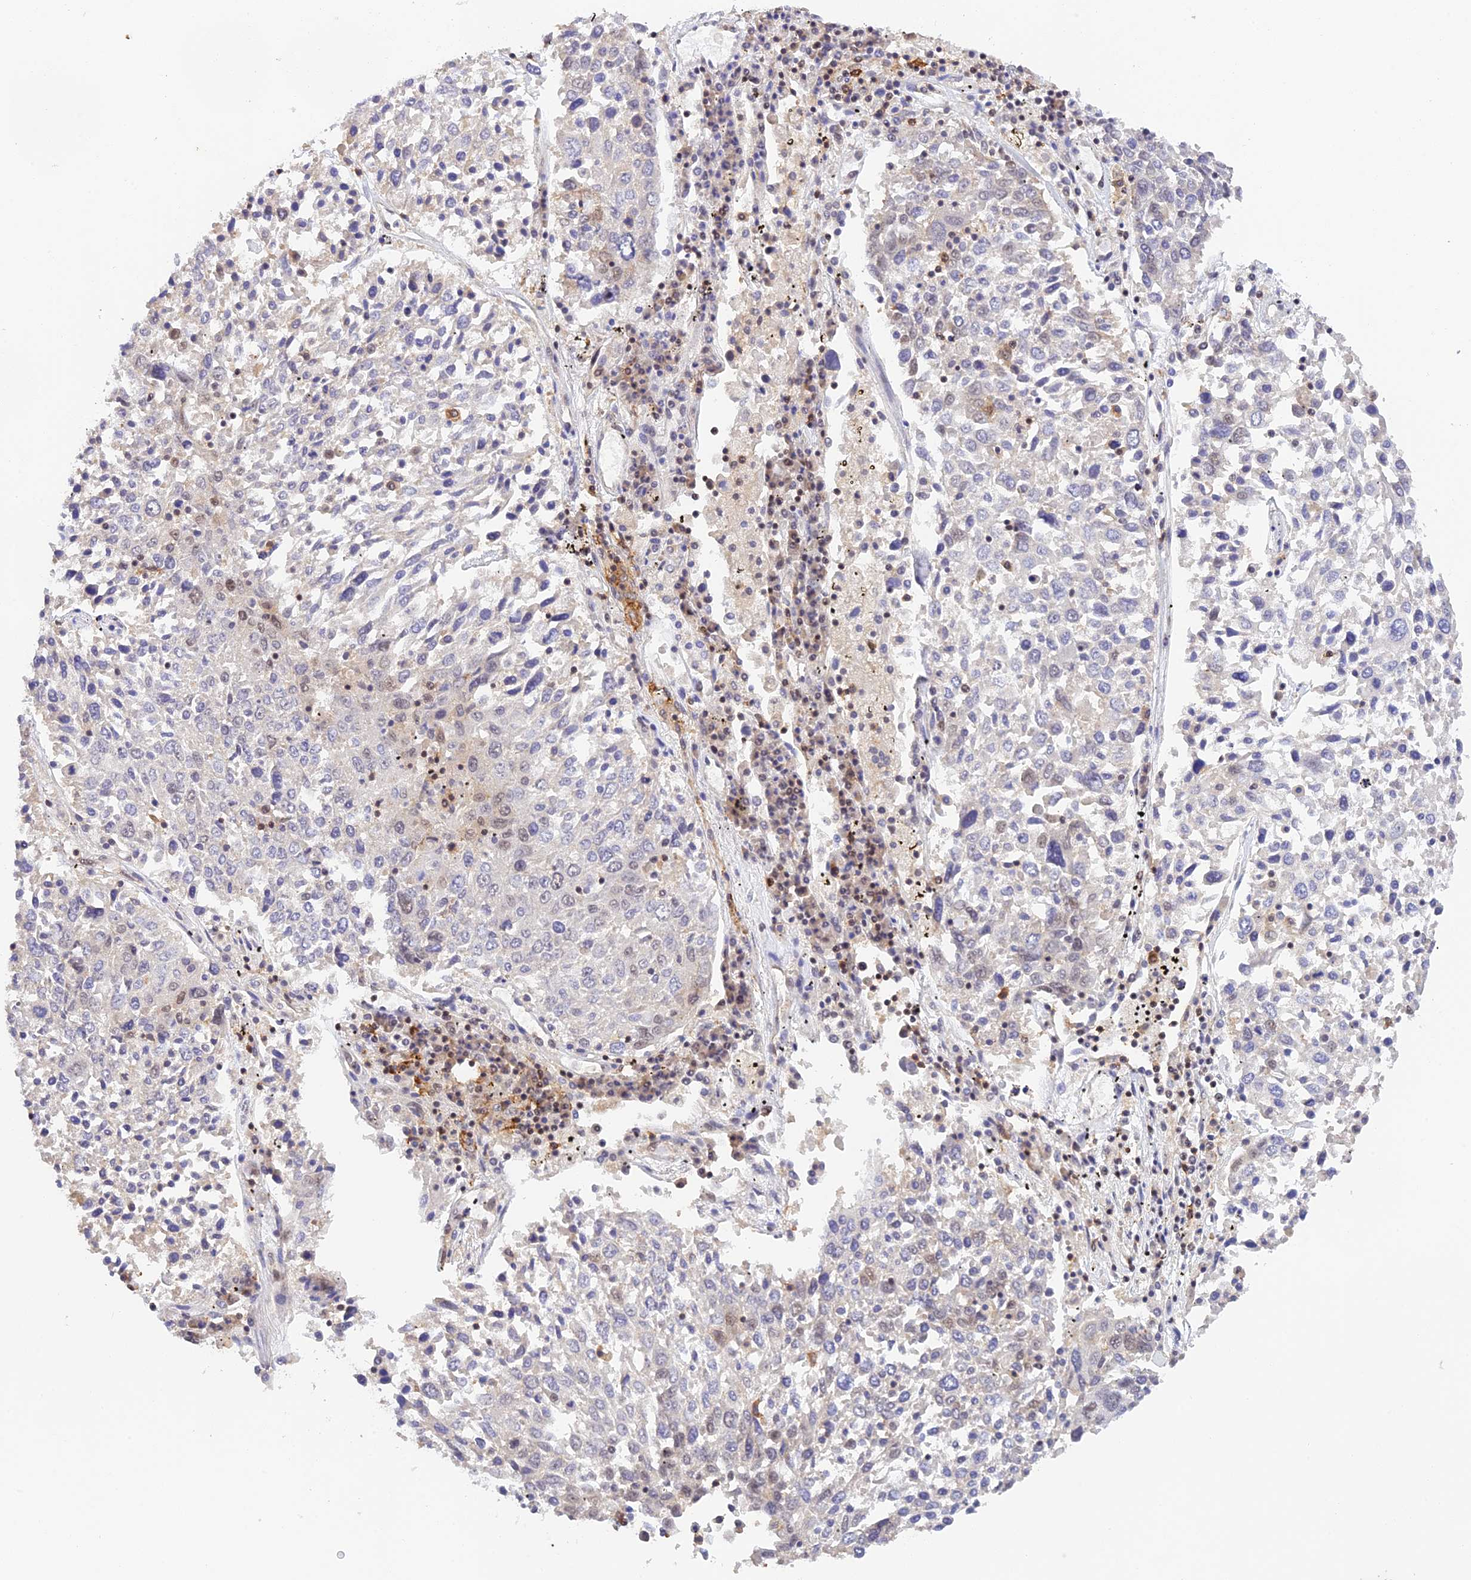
{"staining": {"intensity": "weak", "quantity": "<25%", "location": "nuclear"}, "tissue": "lung cancer", "cell_type": "Tumor cells", "image_type": "cancer", "snomed": [{"axis": "morphology", "description": "Squamous cell carcinoma, NOS"}, {"axis": "topography", "description": "Lung"}], "caption": "Lung cancer was stained to show a protein in brown. There is no significant expression in tumor cells.", "gene": "THAP11", "patient": {"sex": "male", "age": 65}}